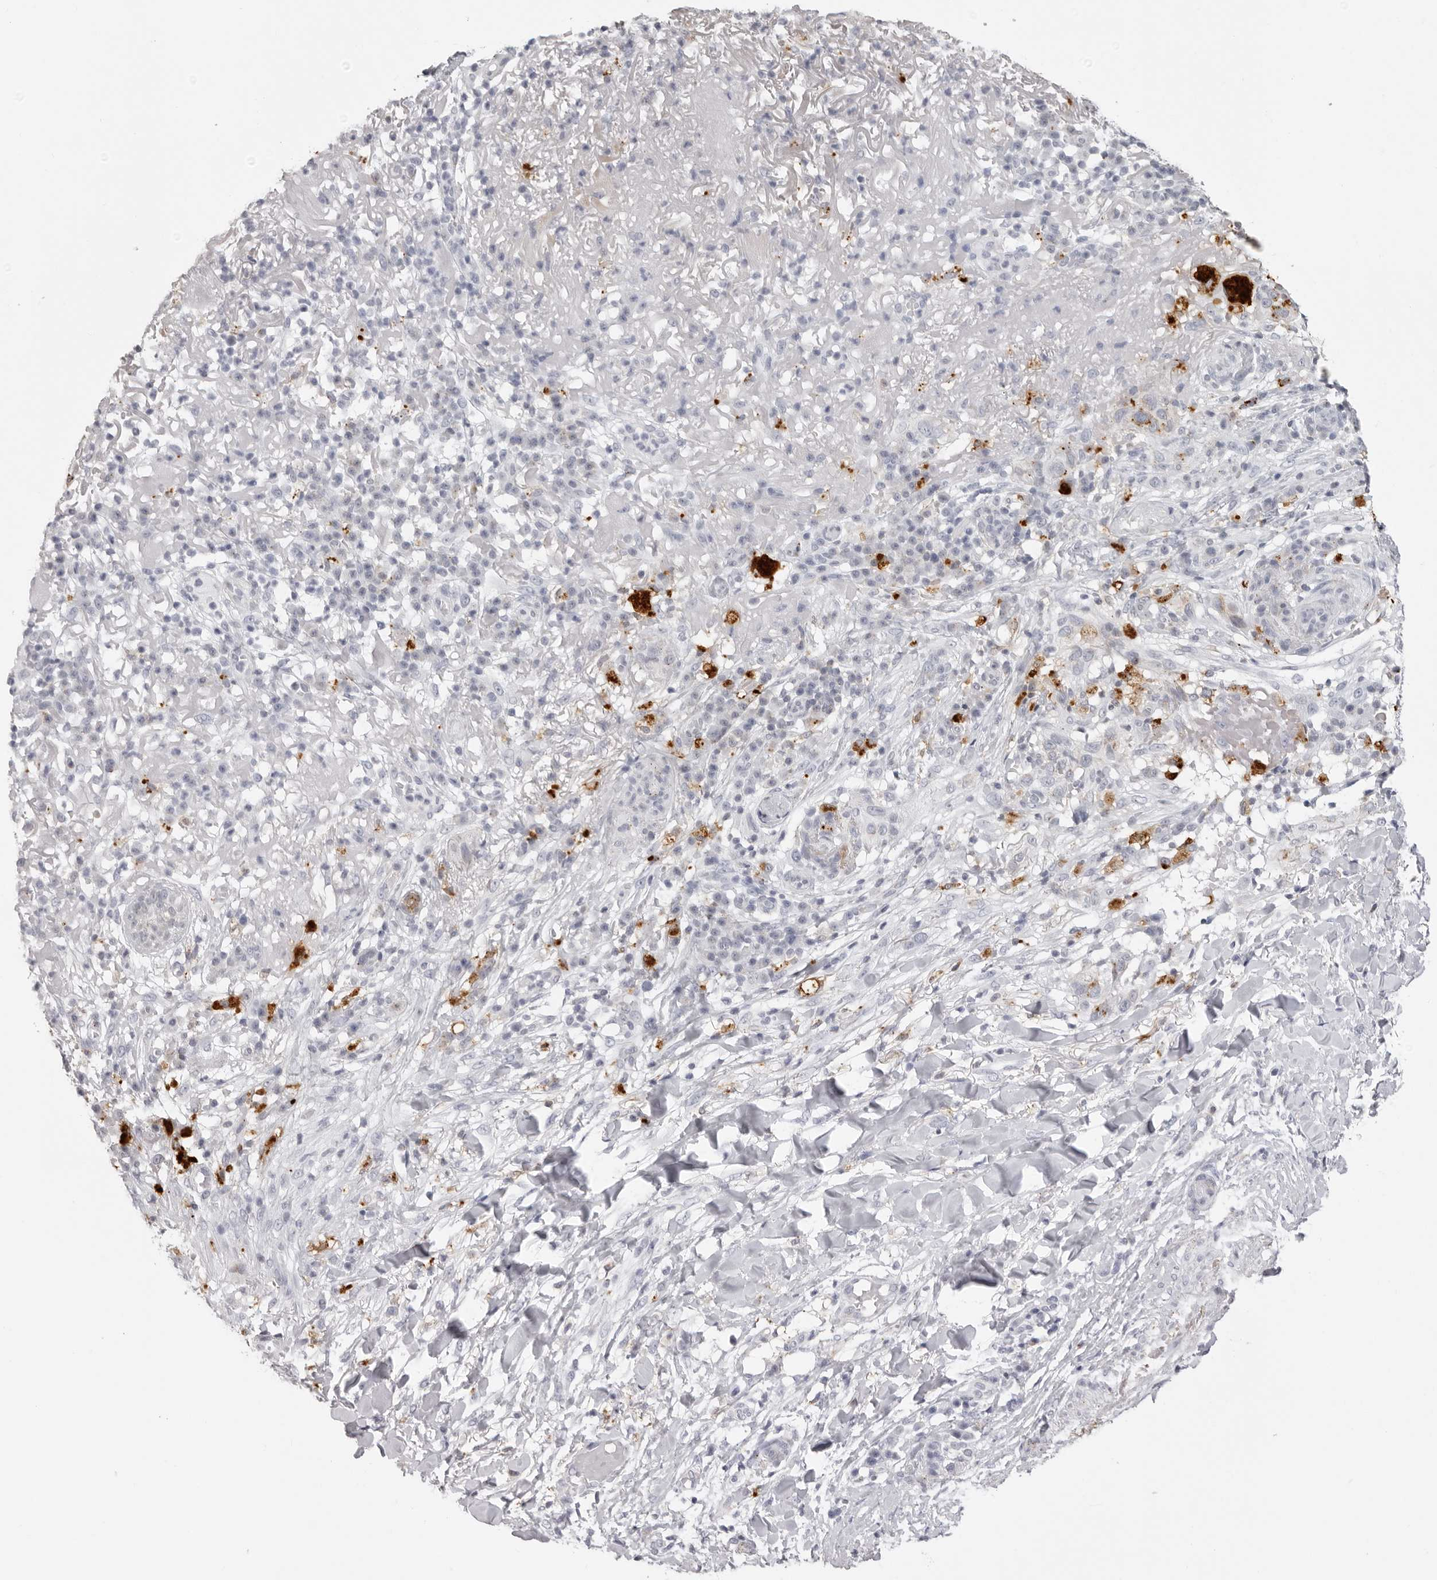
{"staining": {"intensity": "moderate", "quantity": "<25%", "location": "cytoplasmic/membranous"}, "tissue": "skin cancer", "cell_type": "Tumor cells", "image_type": "cancer", "snomed": [{"axis": "morphology", "description": "Normal tissue, NOS"}, {"axis": "morphology", "description": "Squamous cell carcinoma, NOS"}, {"axis": "topography", "description": "Skin"}], "caption": "Protein expression analysis of human skin cancer (squamous cell carcinoma) reveals moderate cytoplasmic/membranous staining in approximately <25% of tumor cells.", "gene": "IL25", "patient": {"sex": "female", "age": 96}}